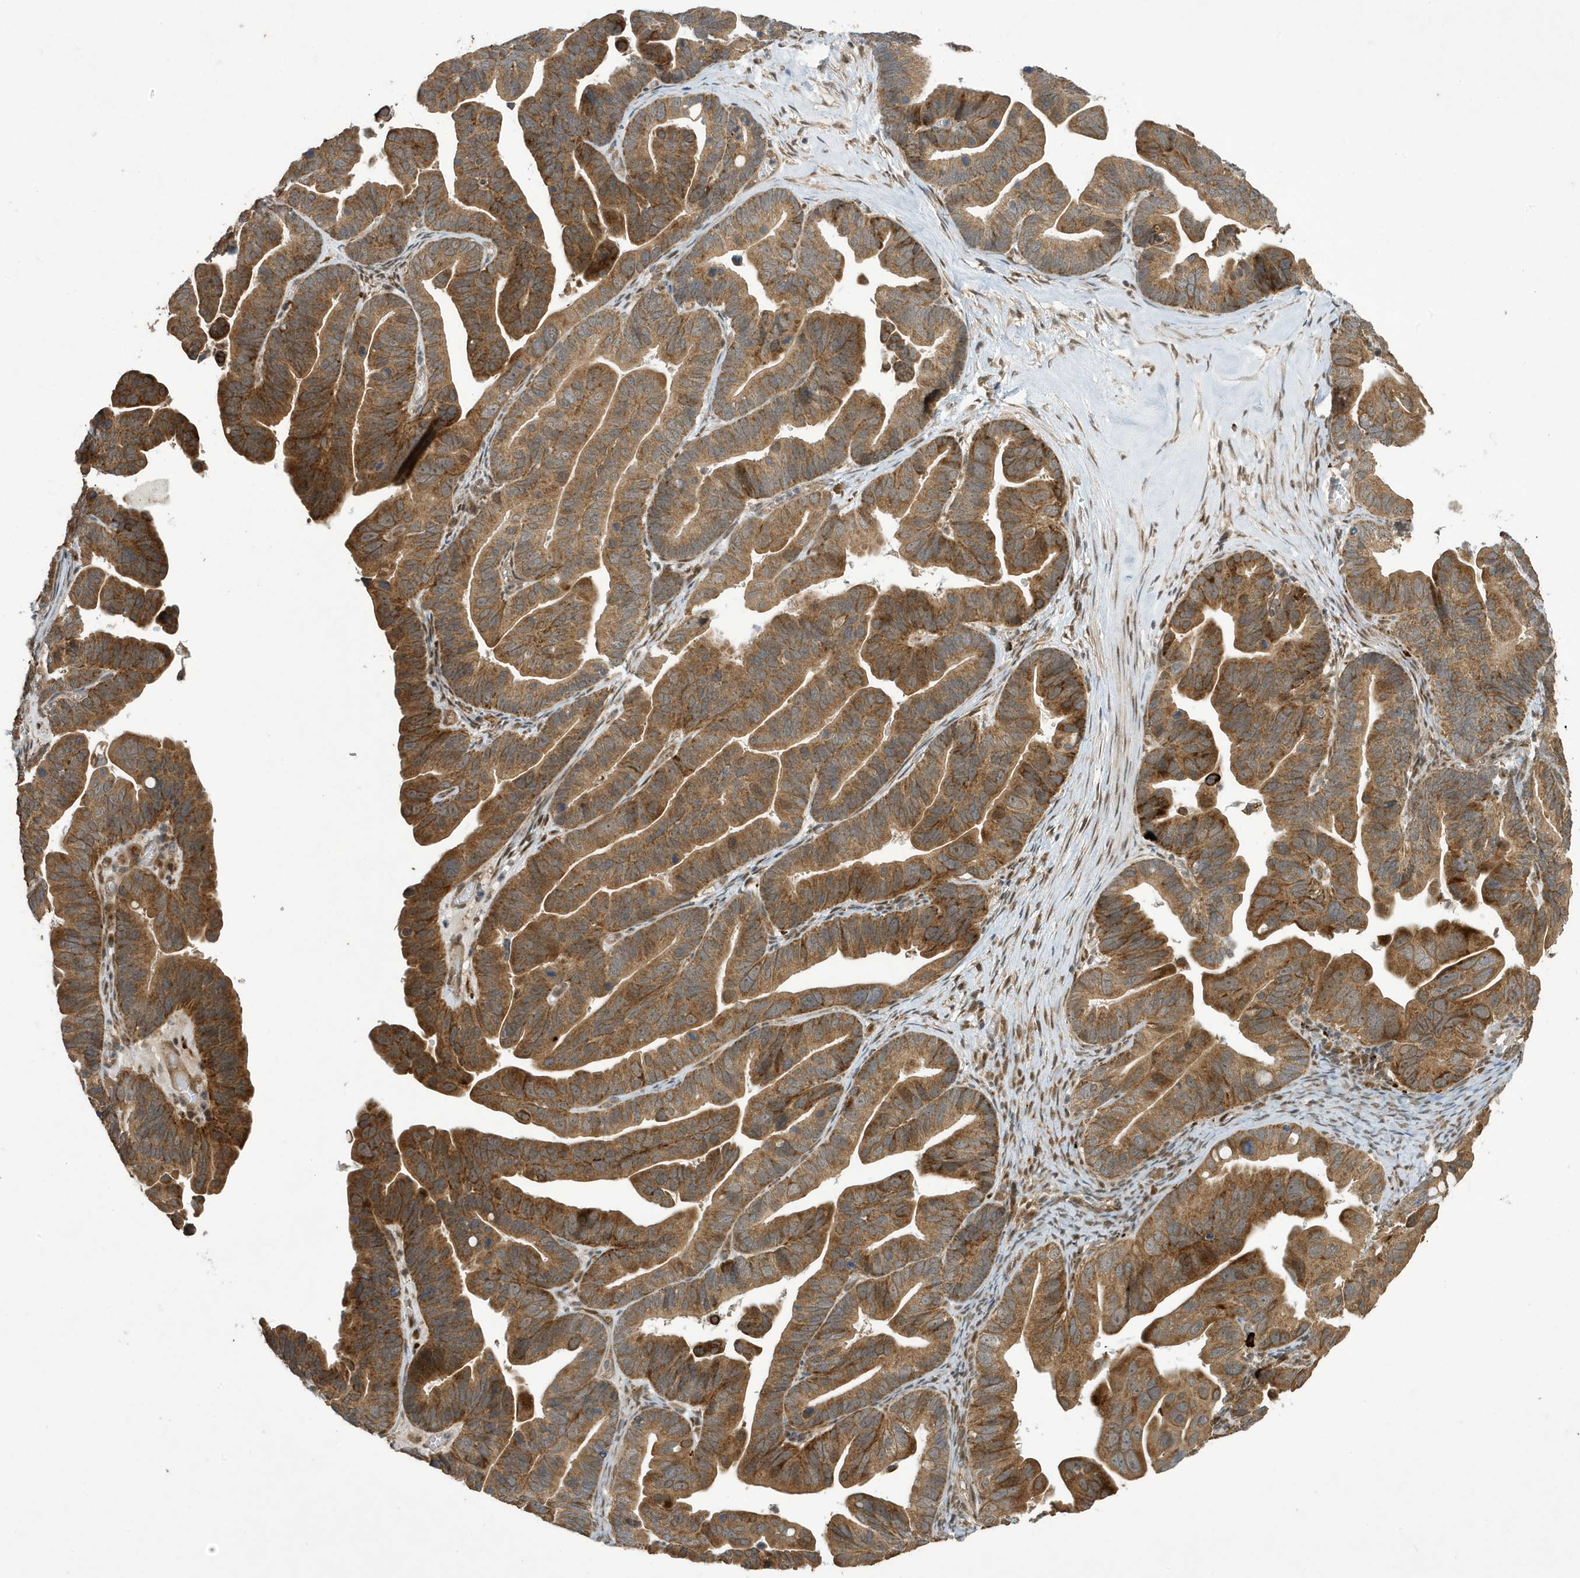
{"staining": {"intensity": "moderate", "quantity": ">75%", "location": "cytoplasmic/membranous"}, "tissue": "ovarian cancer", "cell_type": "Tumor cells", "image_type": "cancer", "snomed": [{"axis": "morphology", "description": "Cystadenocarcinoma, serous, NOS"}, {"axis": "topography", "description": "Ovary"}], "caption": "A medium amount of moderate cytoplasmic/membranous staining is seen in about >75% of tumor cells in serous cystadenocarcinoma (ovarian) tissue.", "gene": "NCOA7", "patient": {"sex": "female", "age": 56}}